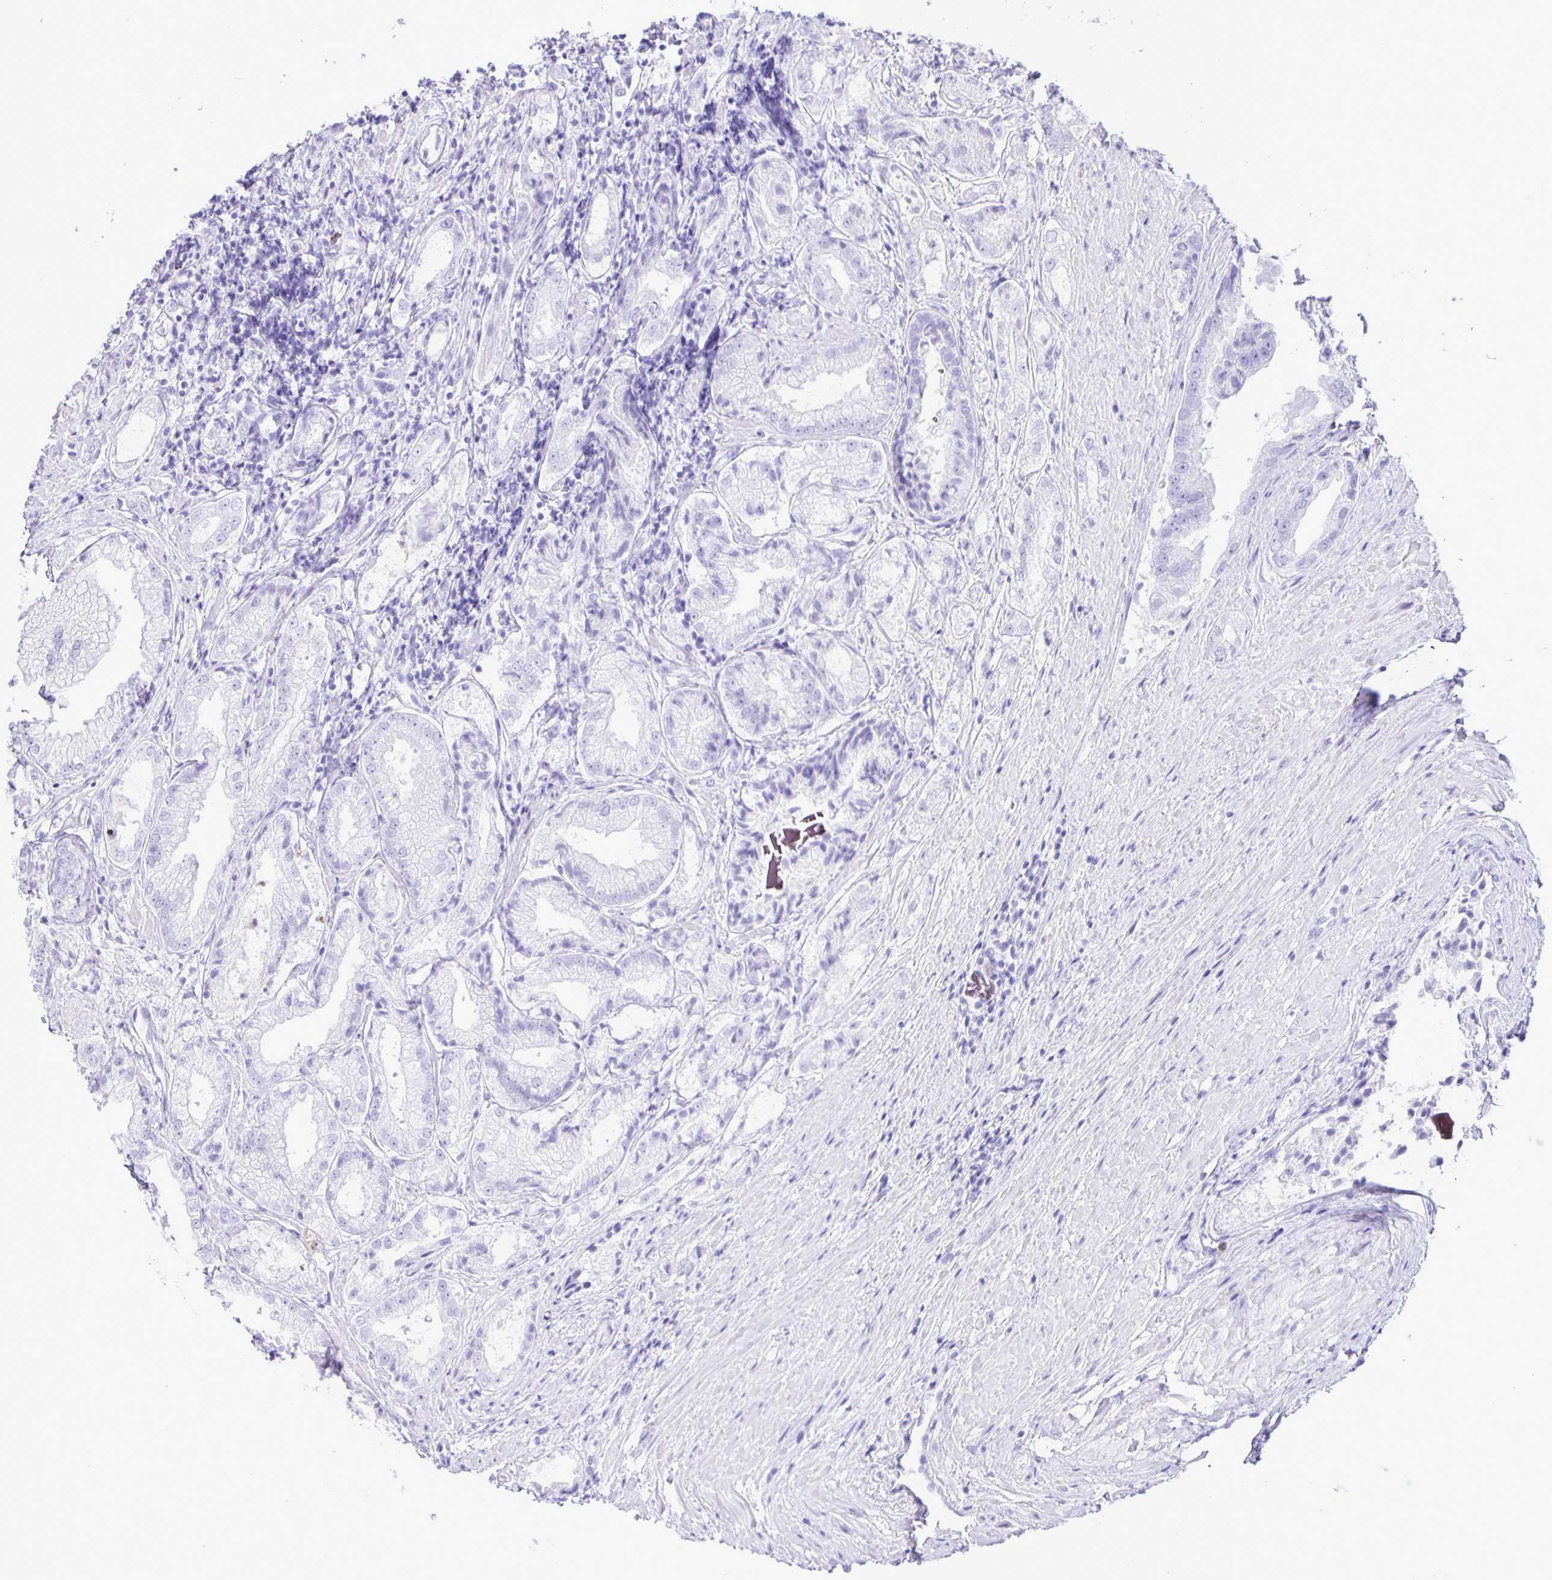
{"staining": {"intensity": "negative", "quantity": "none", "location": "none"}, "tissue": "prostate cancer", "cell_type": "Tumor cells", "image_type": "cancer", "snomed": [{"axis": "morphology", "description": "Adenocarcinoma, High grade"}, {"axis": "topography", "description": "Prostate"}], "caption": "The micrograph shows no significant positivity in tumor cells of prostate cancer. (Brightfield microscopy of DAB (3,3'-diaminobenzidine) immunohistochemistry at high magnification).", "gene": "ADCK1", "patient": {"sex": "male", "age": 61}}